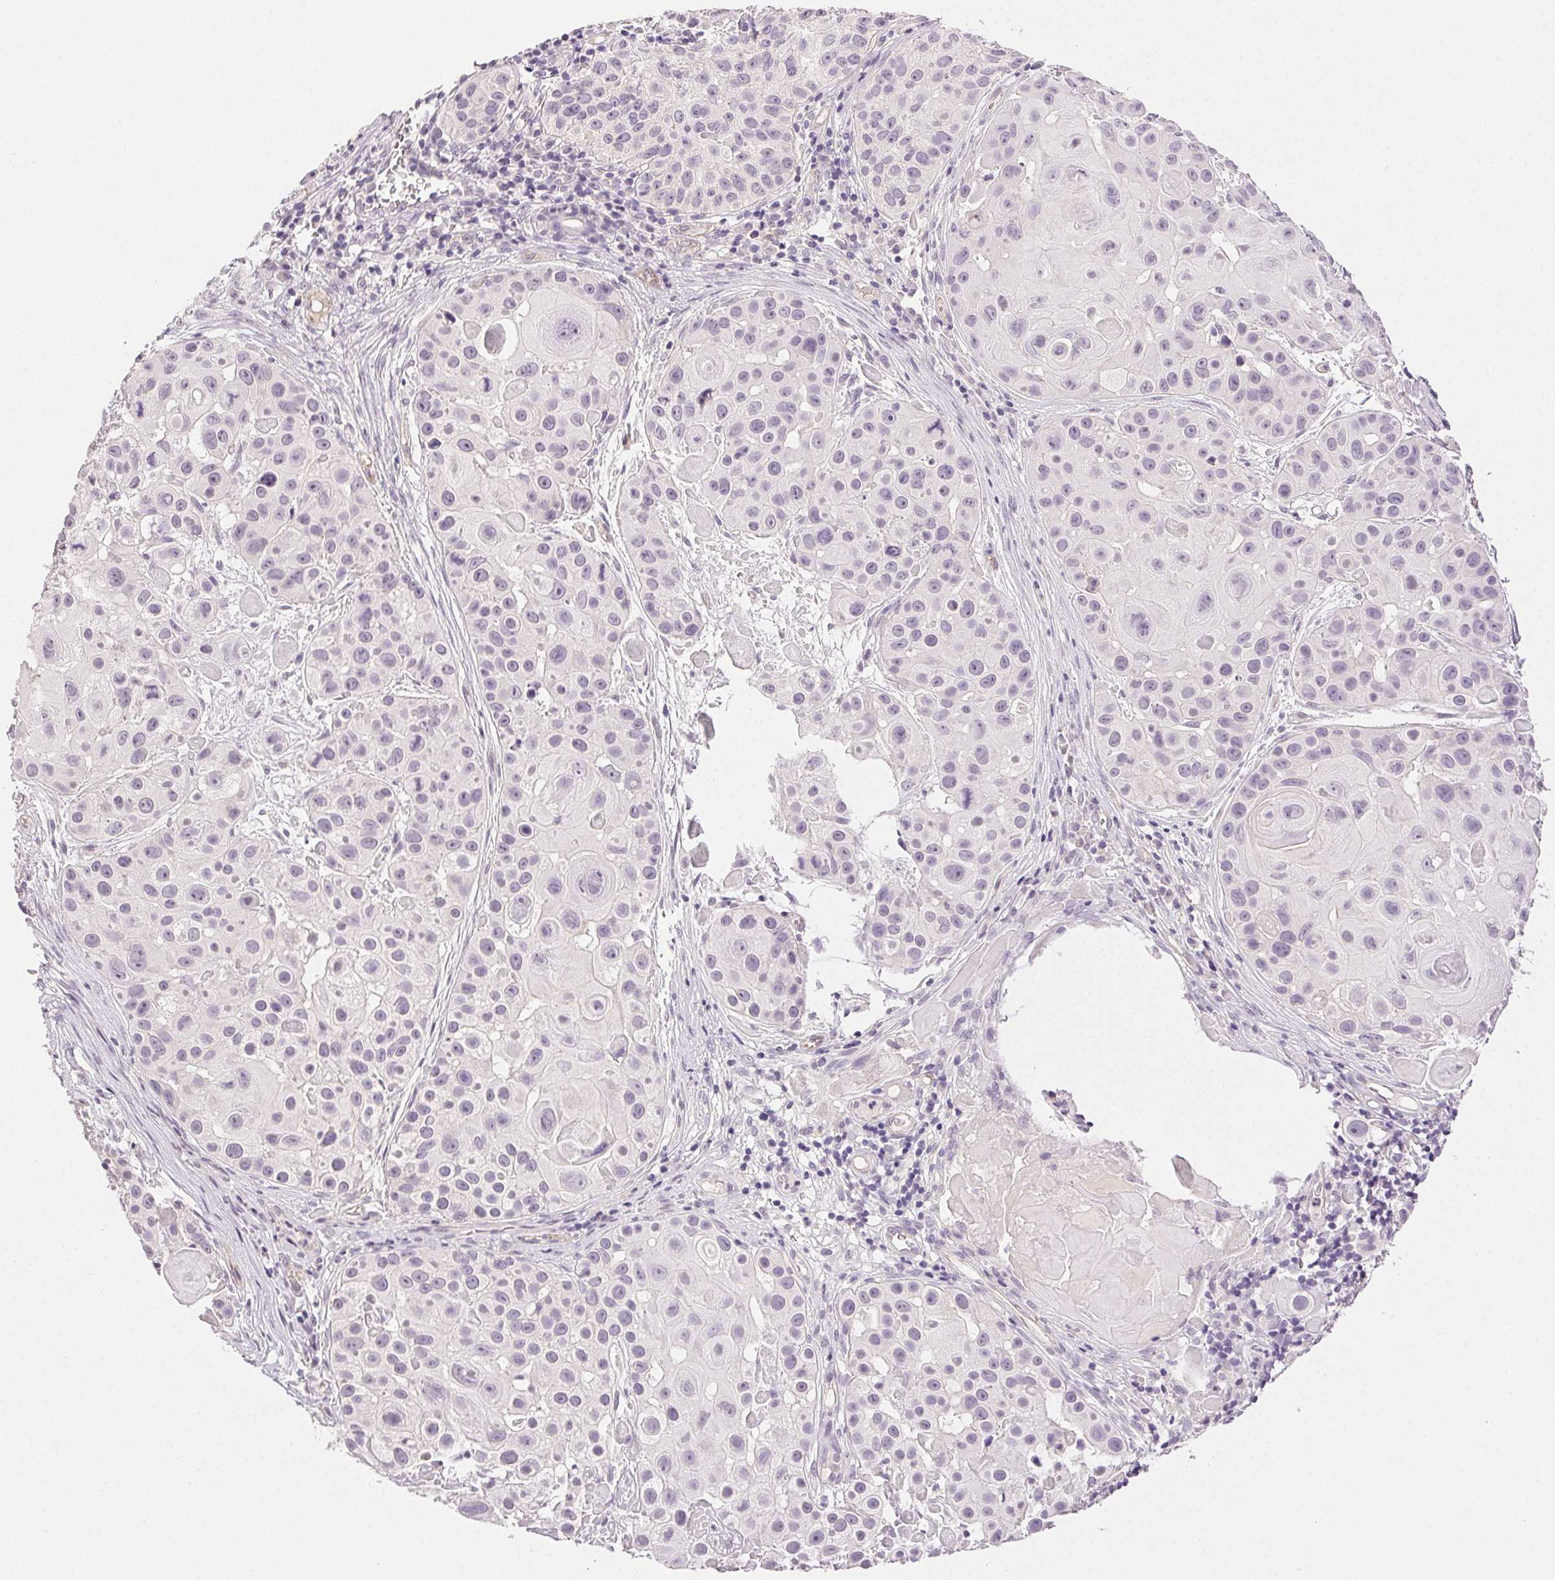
{"staining": {"intensity": "negative", "quantity": "none", "location": "none"}, "tissue": "skin cancer", "cell_type": "Tumor cells", "image_type": "cancer", "snomed": [{"axis": "morphology", "description": "Squamous cell carcinoma, NOS"}, {"axis": "topography", "description": "Skin"}], "caption": "This histopathology image is of squamous cell carcinoma (skin) stained with immunohistochemistry (IHC) to label a protein in brown with the nuclei are counter-stained blue. There is no expression in tumor cells.", "gene": "PLCB1", "patient": {"sex": "male", "age": 92}}